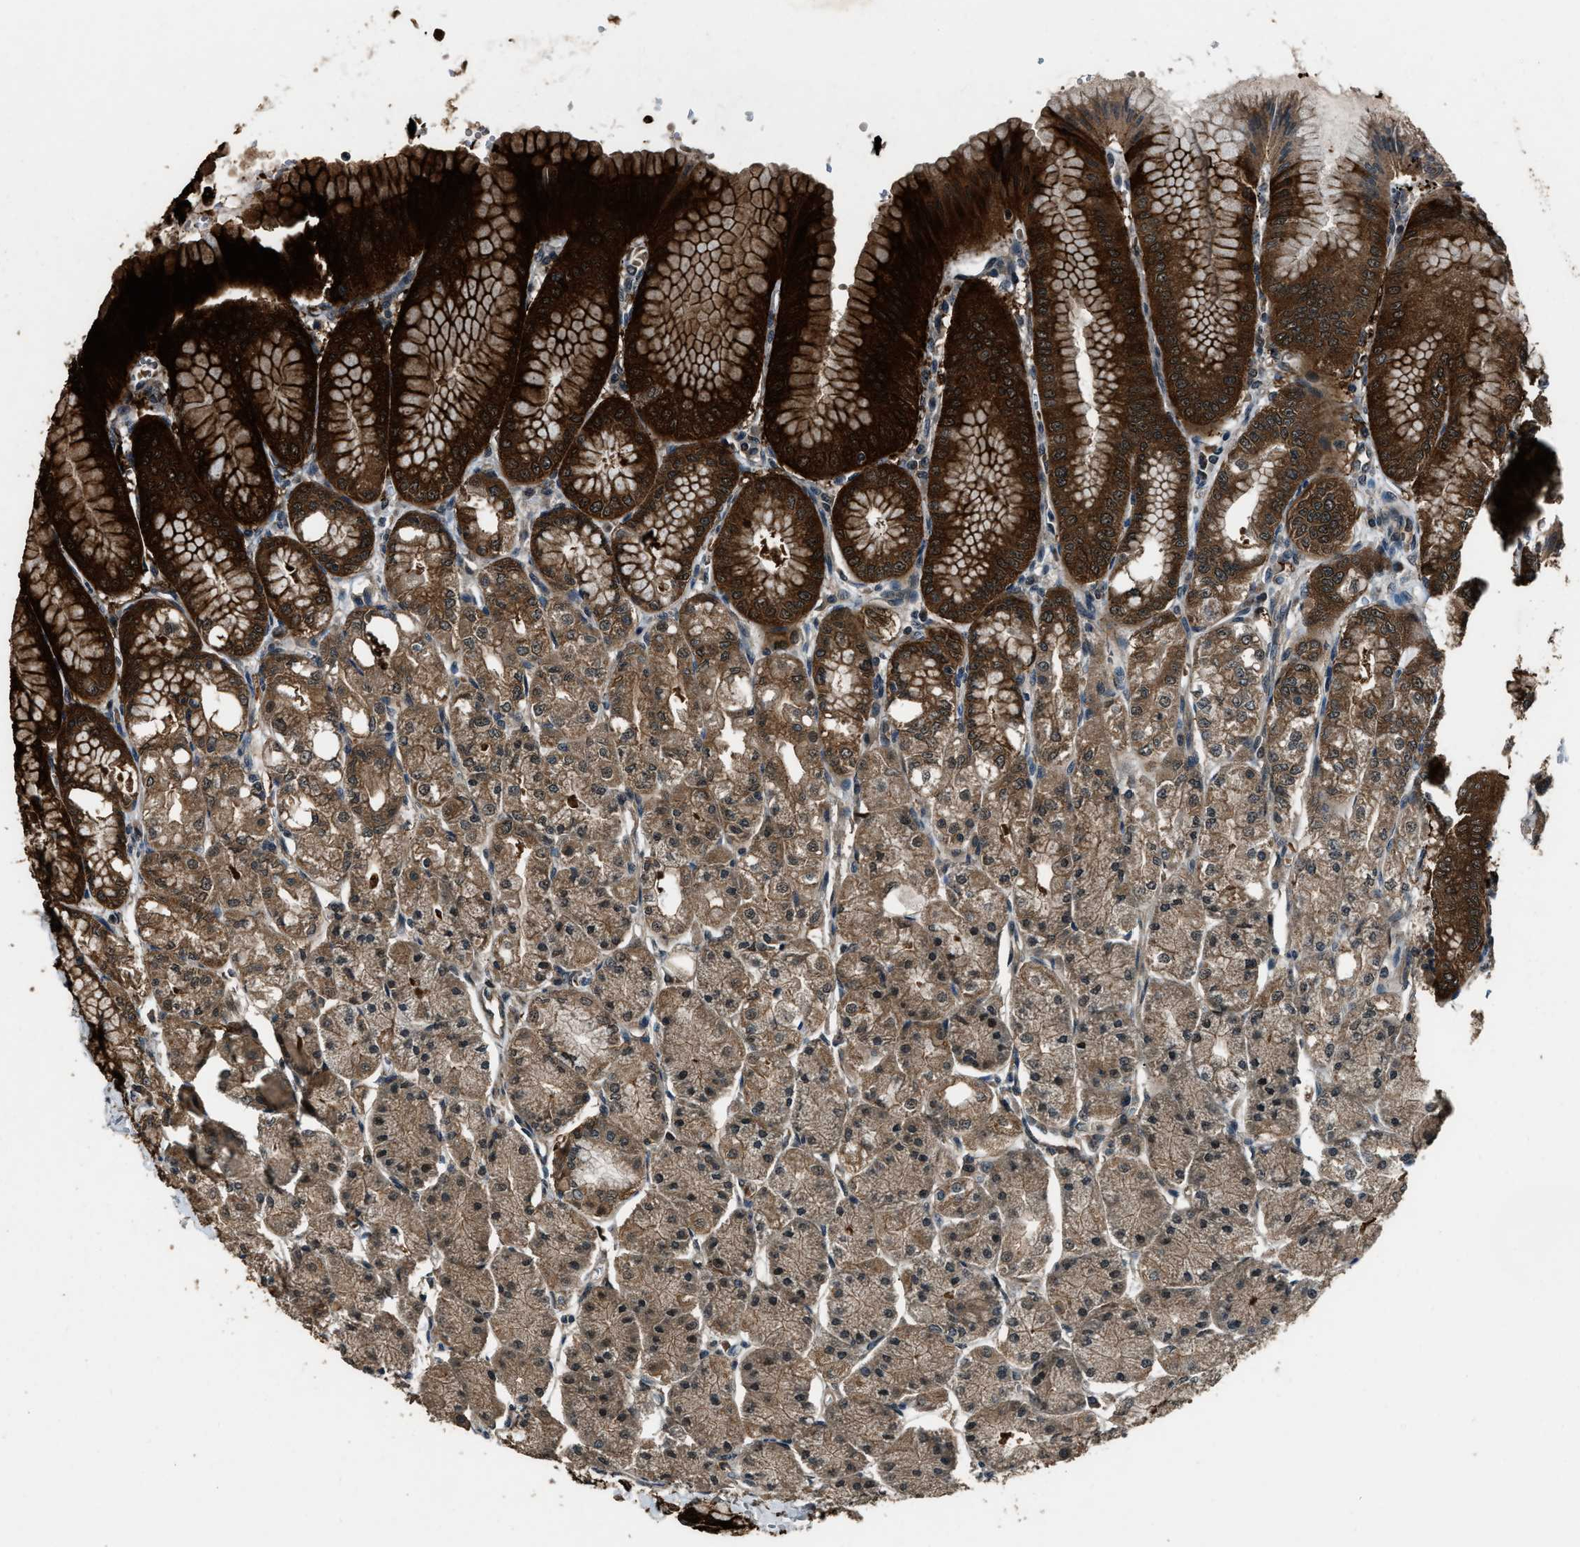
{"staining": {"intensity": "strong", "quantity": ">75%", "location": "cytoplasmic/membranous,nuclear"}, "tissue": "stomach", "cell_type": "Glandular cells", "image_type": "normal", "snomed": [{"axis": "morphology", "description": "Normal tissue, NOS"}, {"axis": "topography", "description": "Stomach, lower"}], "caption": "Immunohistochemical staining of benign stomach shows high levels of strong cytoplasmic/membranous,nuclear expression in approximately >75% of glandular cells. (brown staining indicates protein expression, while blue staining denotes nuclei).", "gene": "NUDCD3", "patient": {"sex": "male", "age": 71}}